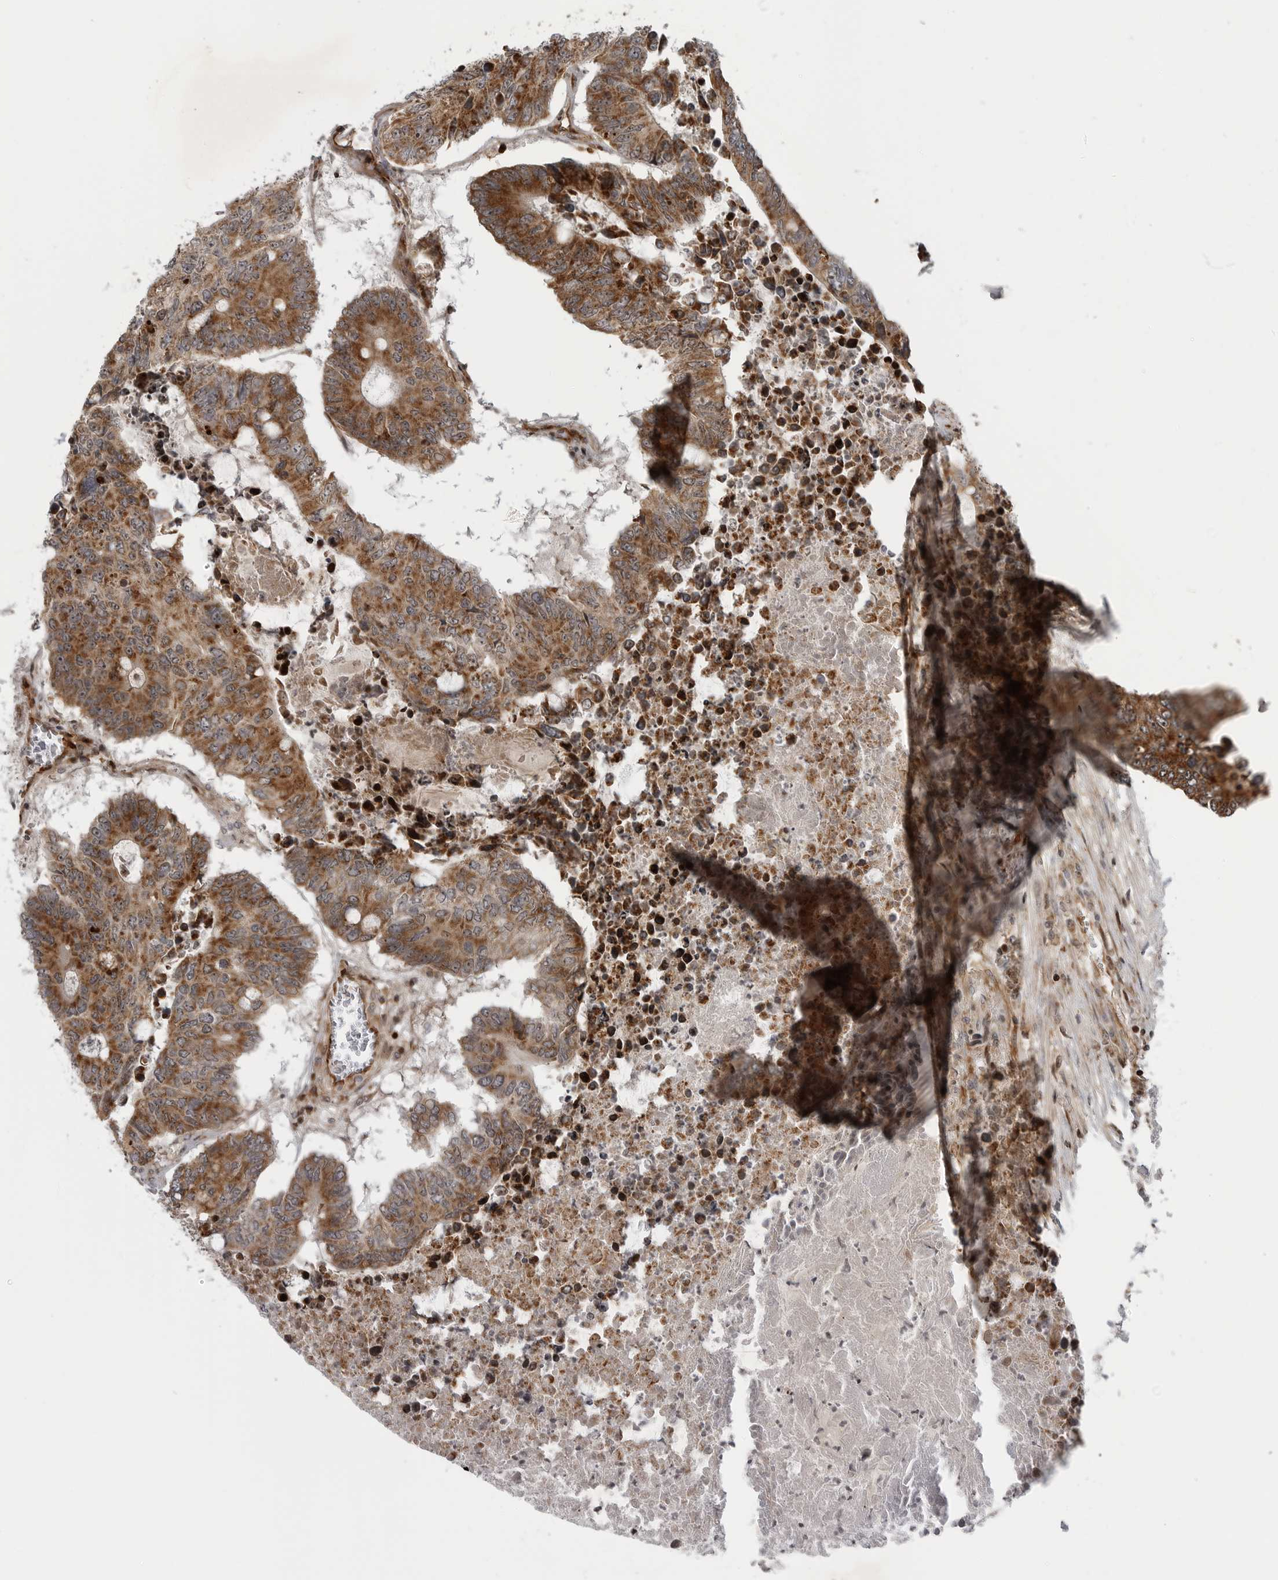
{"staining": {"intensity": "moderate", "quantity": ">75%", "location": "cytoplasmic/membranous"}, "tissue": "colorectal cancer", "cell_type": "Tumor cells", "image_type": "cancer", "snomed": [{"axis": "morphology", "description": "Adenocarcinoma, NOS"}, {"axis": "topography", "description": "Colon"}], "caption": "Immunohistochemical staining of colorectal adenocarcinoma shows medium levels of moderate cytoplasmic/membranous protein positivity in about >75% of tumor cells.", "gene": "ABL1", "patient": {"sex": "male", "age": 87}}